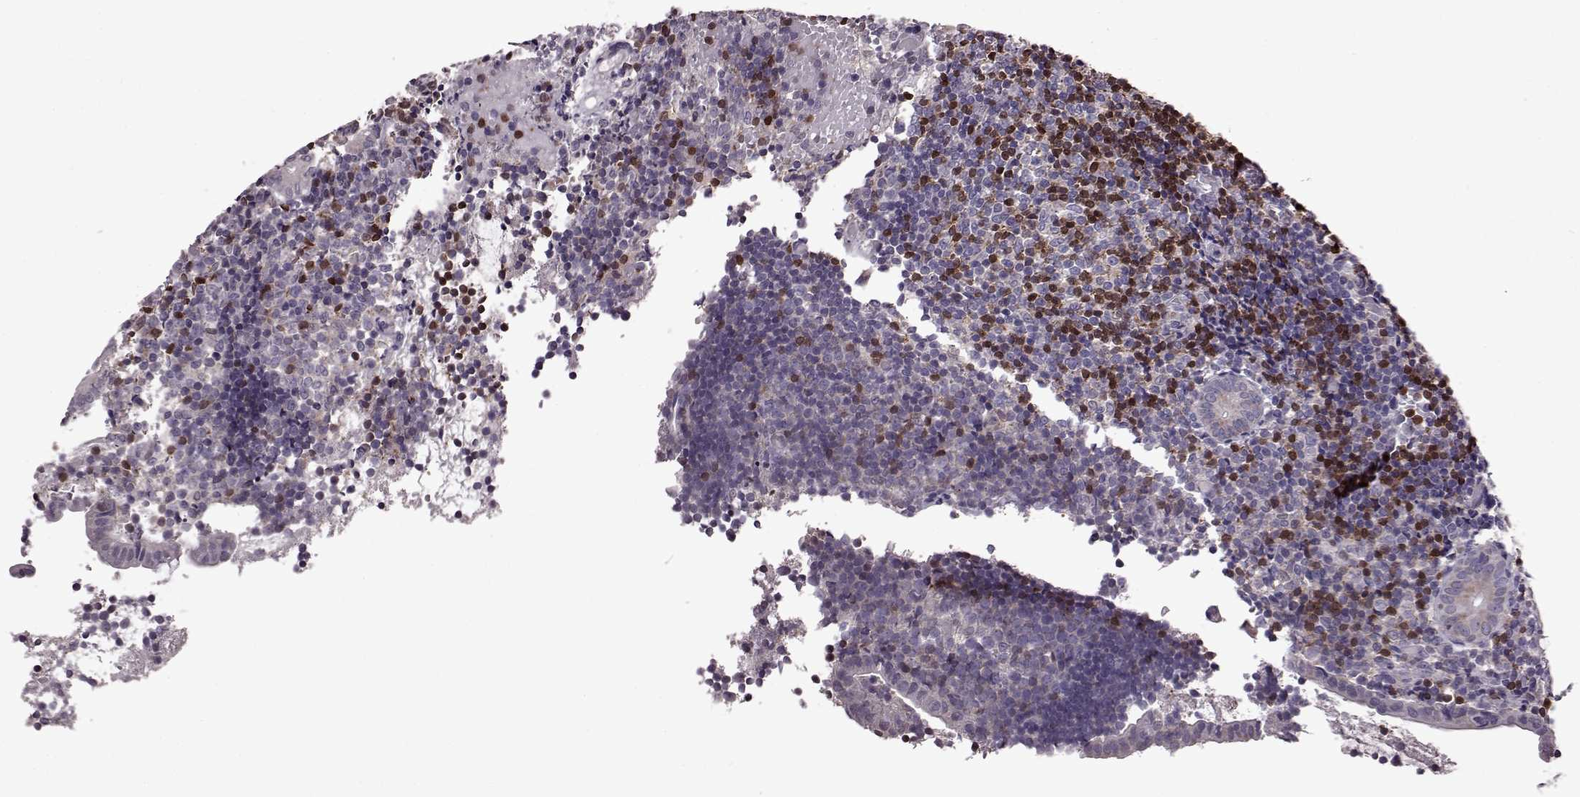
{"staining": {"intensity": "negative", "quantity": "none", "location": "none"}, "tissue": "appendix", "cell_type": "Glandular cells", "image_type": "normal", "snomed": [{"axis": "morphology", "description": "Normal tissue, NOS"}, {"axis": "topography", "description": "Appendix"}], "caption": "Immunohistochemistry micrograph of benign human appendix stained for a protein (brown), which exhibits no staining in glandular cells. (DAB (3,3'-diaminobenzidine) IHC visualized using brightfield microscopy, high magnification).", "gene": "CDC42SE1", "patient": {"sex": "female", "age": 32}}